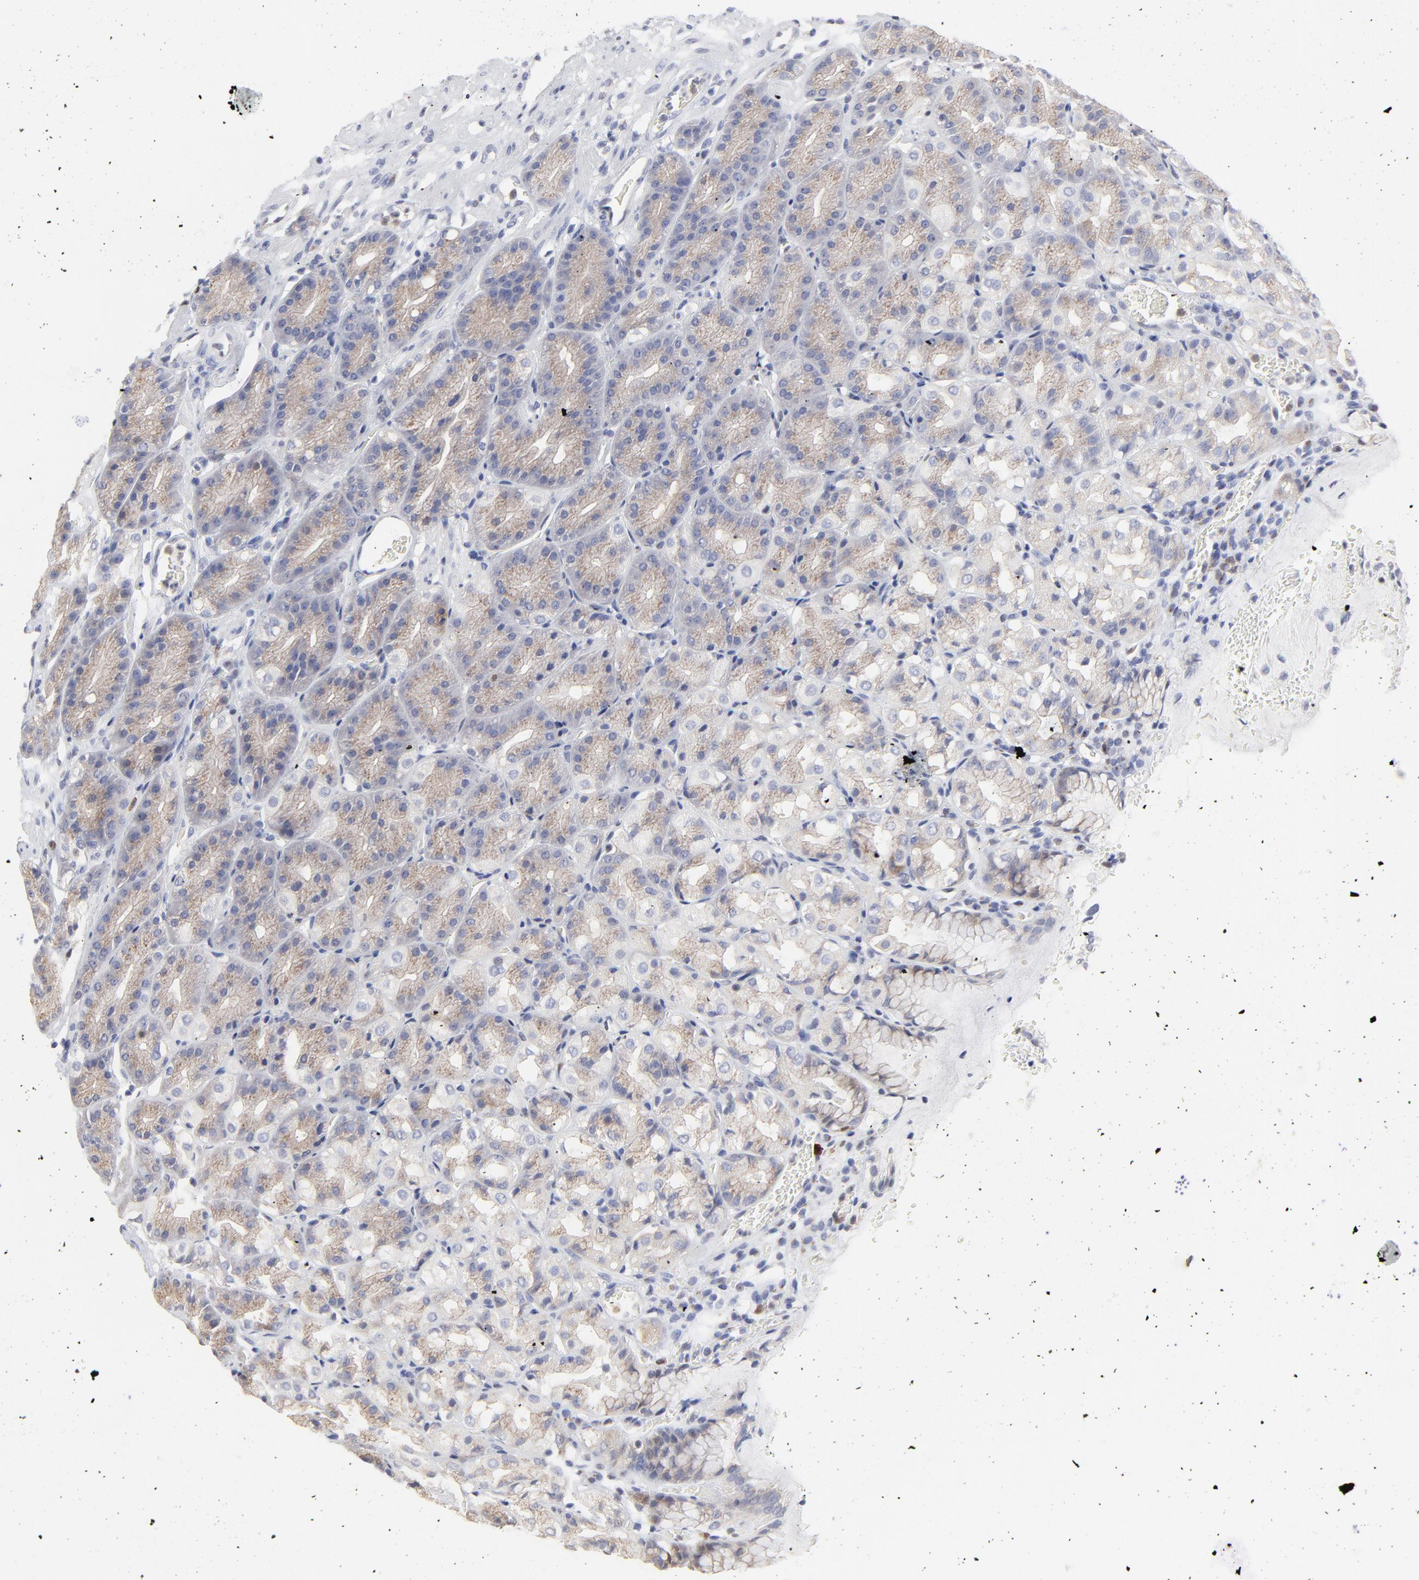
{"staining": {"intensity": "weak", "quantity": "25%-75%", "location": "cytoplasmic/membranous"}, "tissue": "stomach", "cell_type": "Glandular cells", "image_type": "normal", "snomed": [{"axis": "morphology", "description": "Normal tissue, NOS"}, {"axis": "topography", "description": "Stomach, upper"}], "caption": "Immunohistochemical staining of normal stomach demonstrates weak cytoplasmic/membranous protein staining in about 25%-75% of glandular cells. The staining was performed using DAB (3,3'-diaminobenzidine), with brown indicating positive protein expression. Nuclei are stained blue with hematoxylin.", "gene": "NCAPH", "patient": {"sex": "female", "age": 81}}